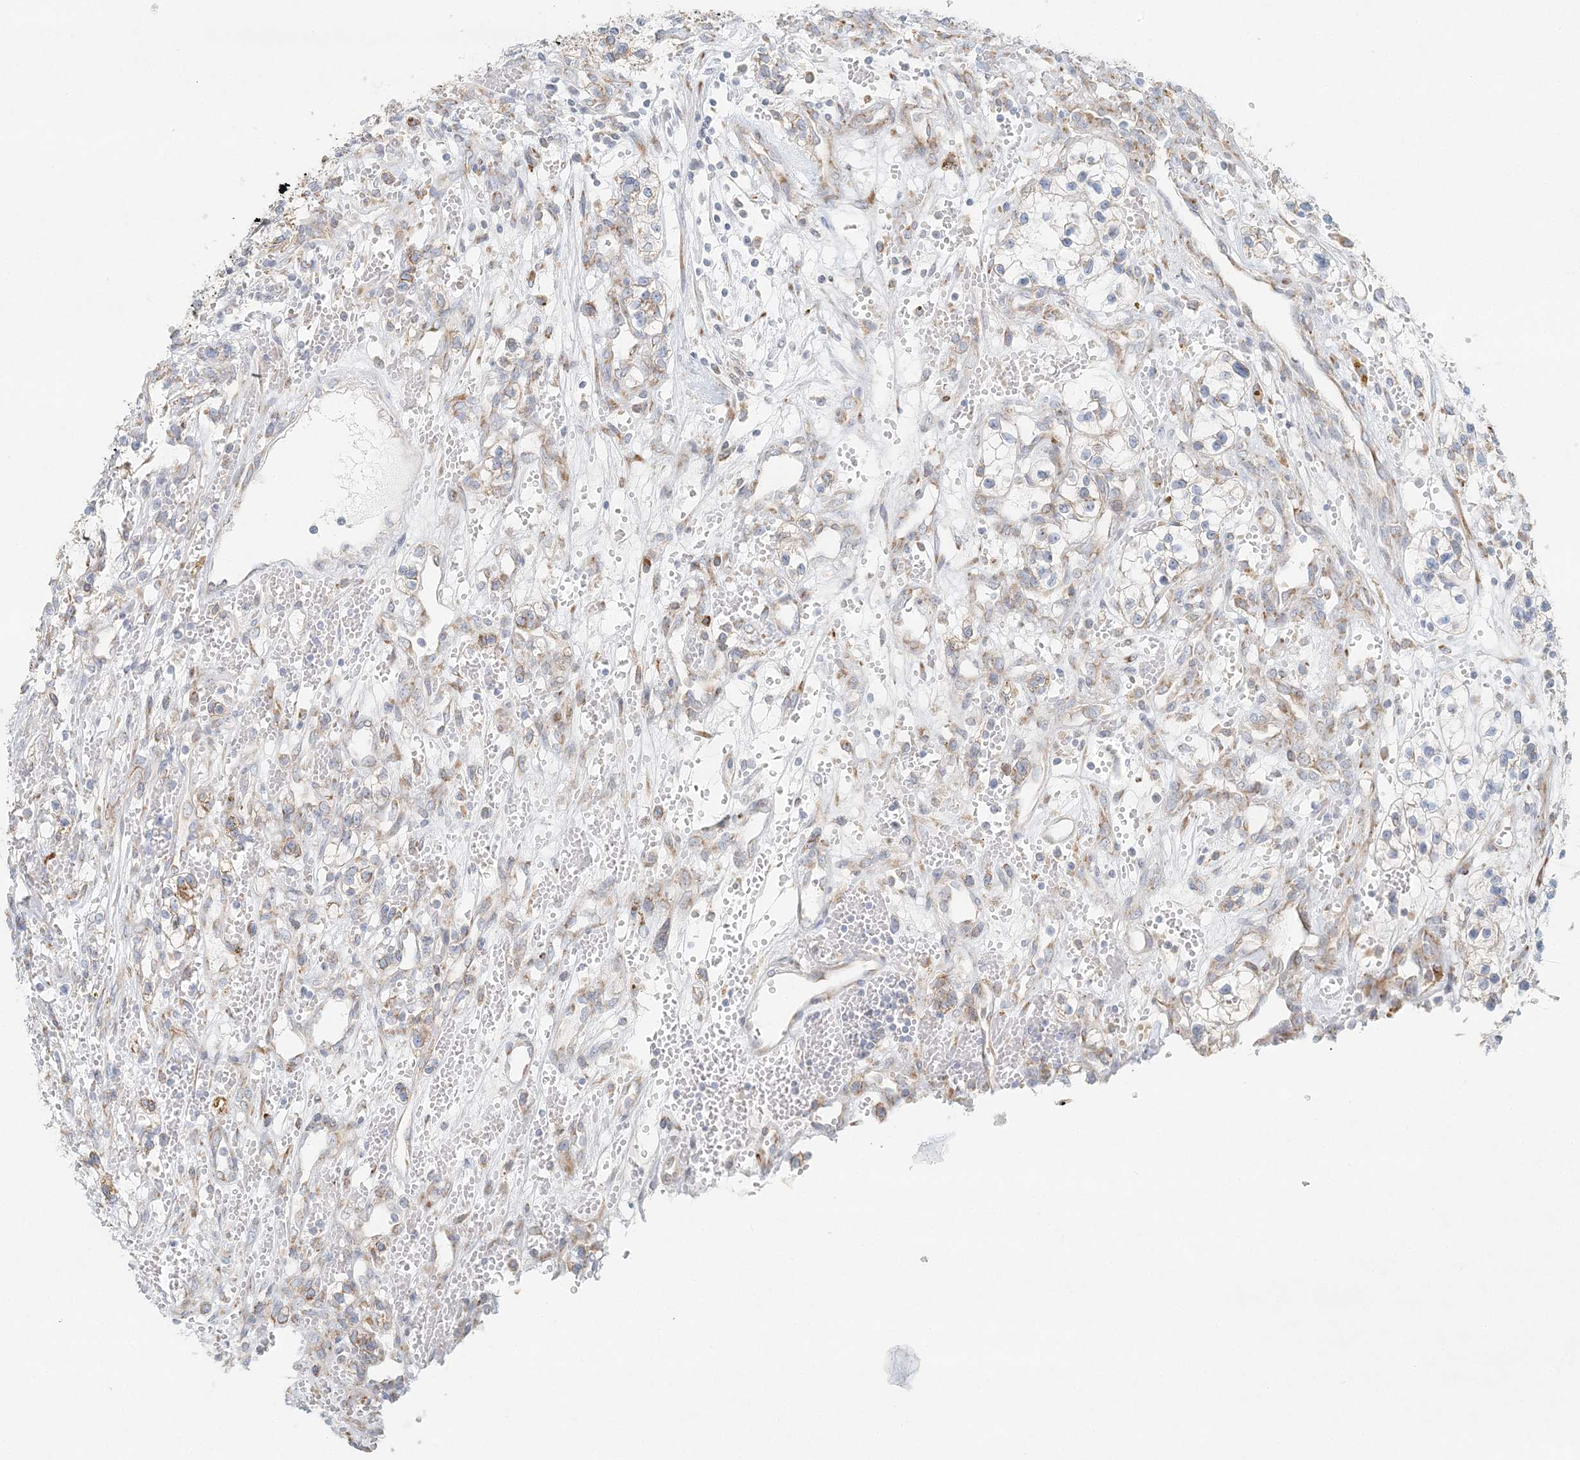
{"staining": {"intensity": "negative", "quantity": "none", "location": "none"}, "tissue": "renal cancer", "cell_type": "Tumor cells", "image_type": "cancer", "snomed": [{"axis": "morphology", "description": "Adenocarcinoma, NOS"}, {"axis": "topography", "description": "Kidney"}], "caption": "This is an immunohistochemistry (IHC) micrograph of renal cancer (adenocarcinoma). There is no expression in tumor cells.", "gene": "STK11IP", "patient": {"sex": "female", "age": 57}}